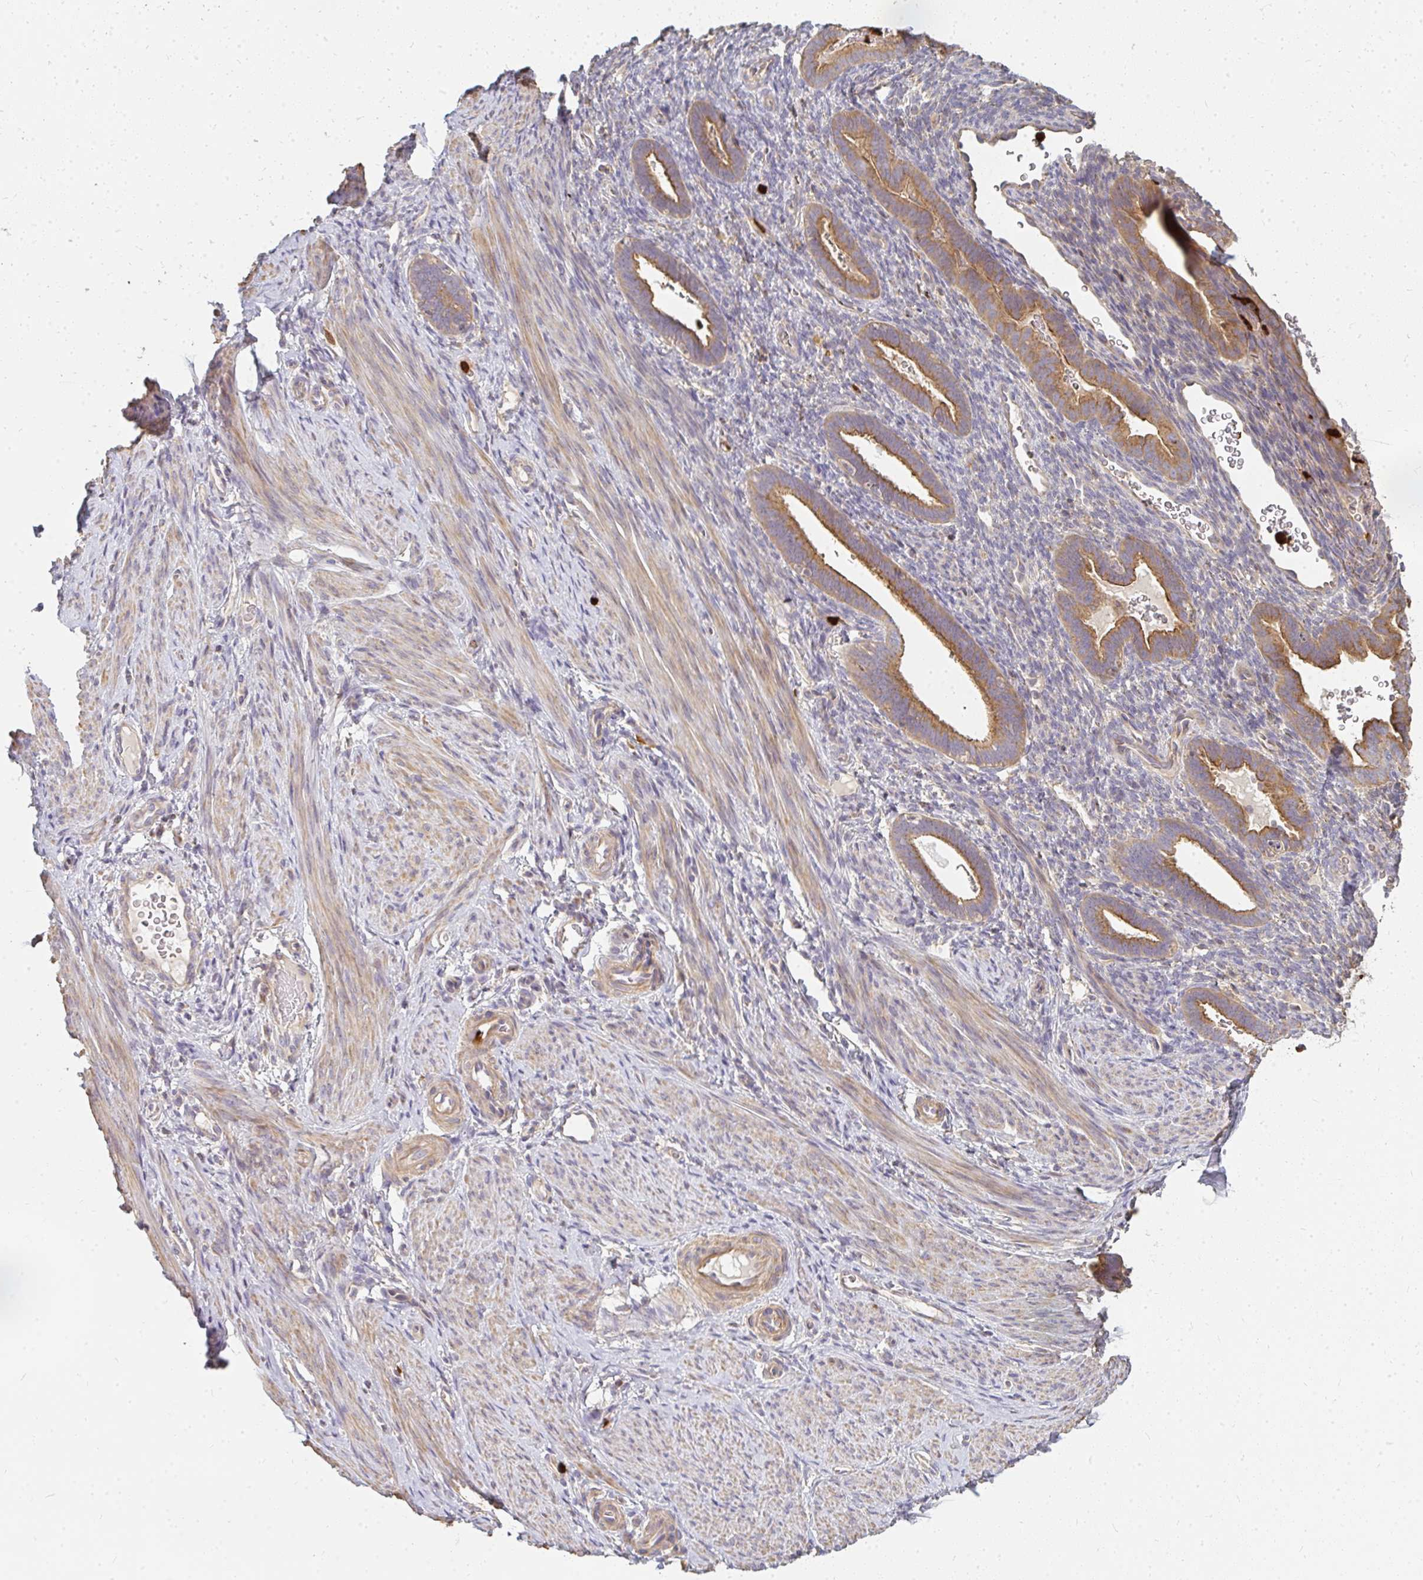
{"staining": {"intensity": "negative", "quantity": "none", "location": "none"}, "tissue": "endometrium", "cell_type": "Cells in endometrial stroma", "image_type": "normal", "snomed": [{"axis": "morphology", "description": "Normal tissue, NOS"}, {"axis": "topography", "description": "Endometrium"}], "caption": "There is no significant staining in cells in endometrial stroma of endometrium.", "gene": "CNTRL", "patient": {"sex": "female", "age": 34}}